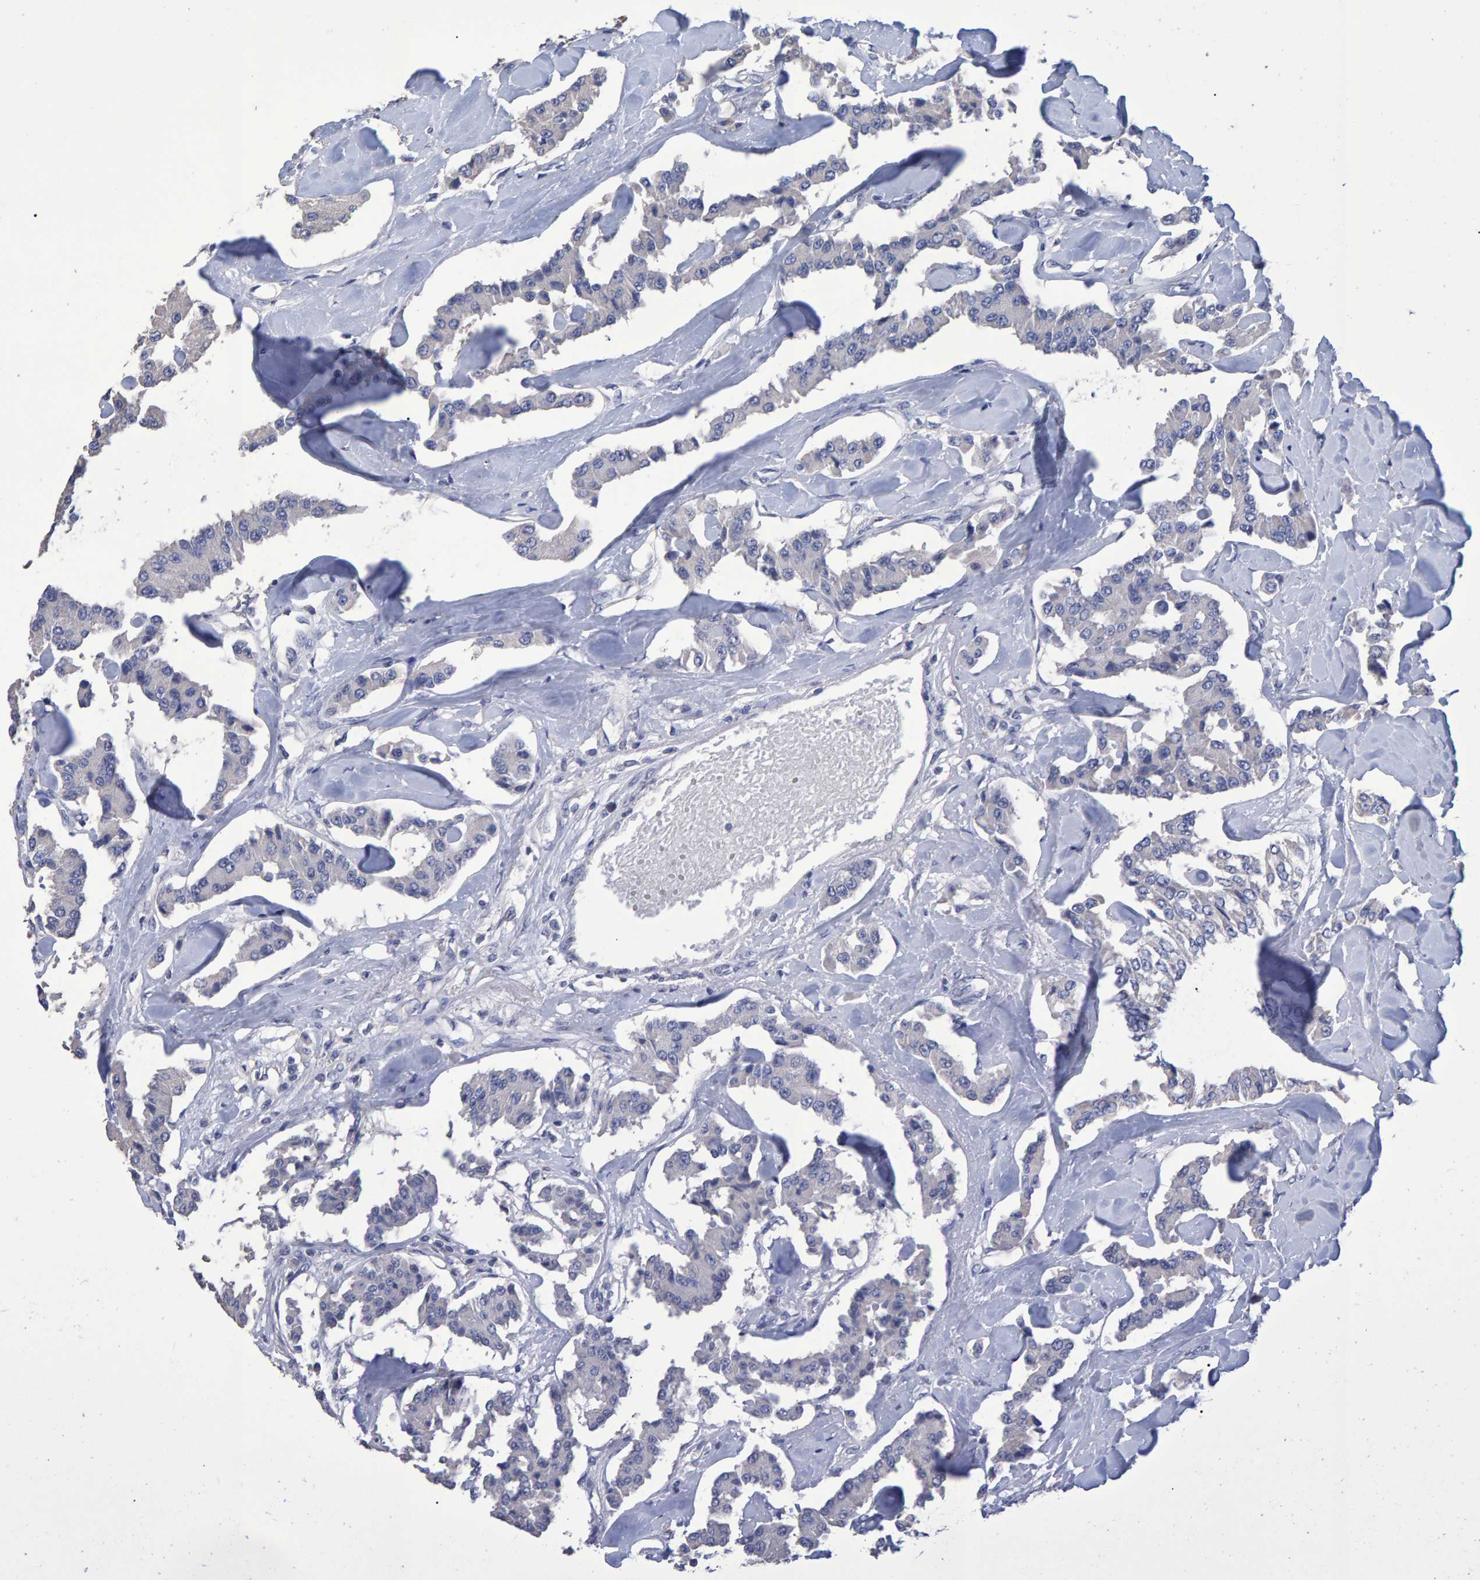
{"staining": {"intensity": "negative", "quantity": "none", "location": "none"}, "tissue": "carcinoid", "cell_type": "Tumor cells", "image_type": "cancer", "snomed": [{"axis": "morphology", "description": "Carcinoid, malignant, NOS"}, {"axis": "topography", "description": "Pancreas"}], "caption": "Immunohistochemistry (IHC) image of neoplastic tissue: human carcinoid stained with DAB exhibits no significant protein expression in tumor cells.", "gene": "HEMGN", "patient": {"sex": "male", "age": 41}}